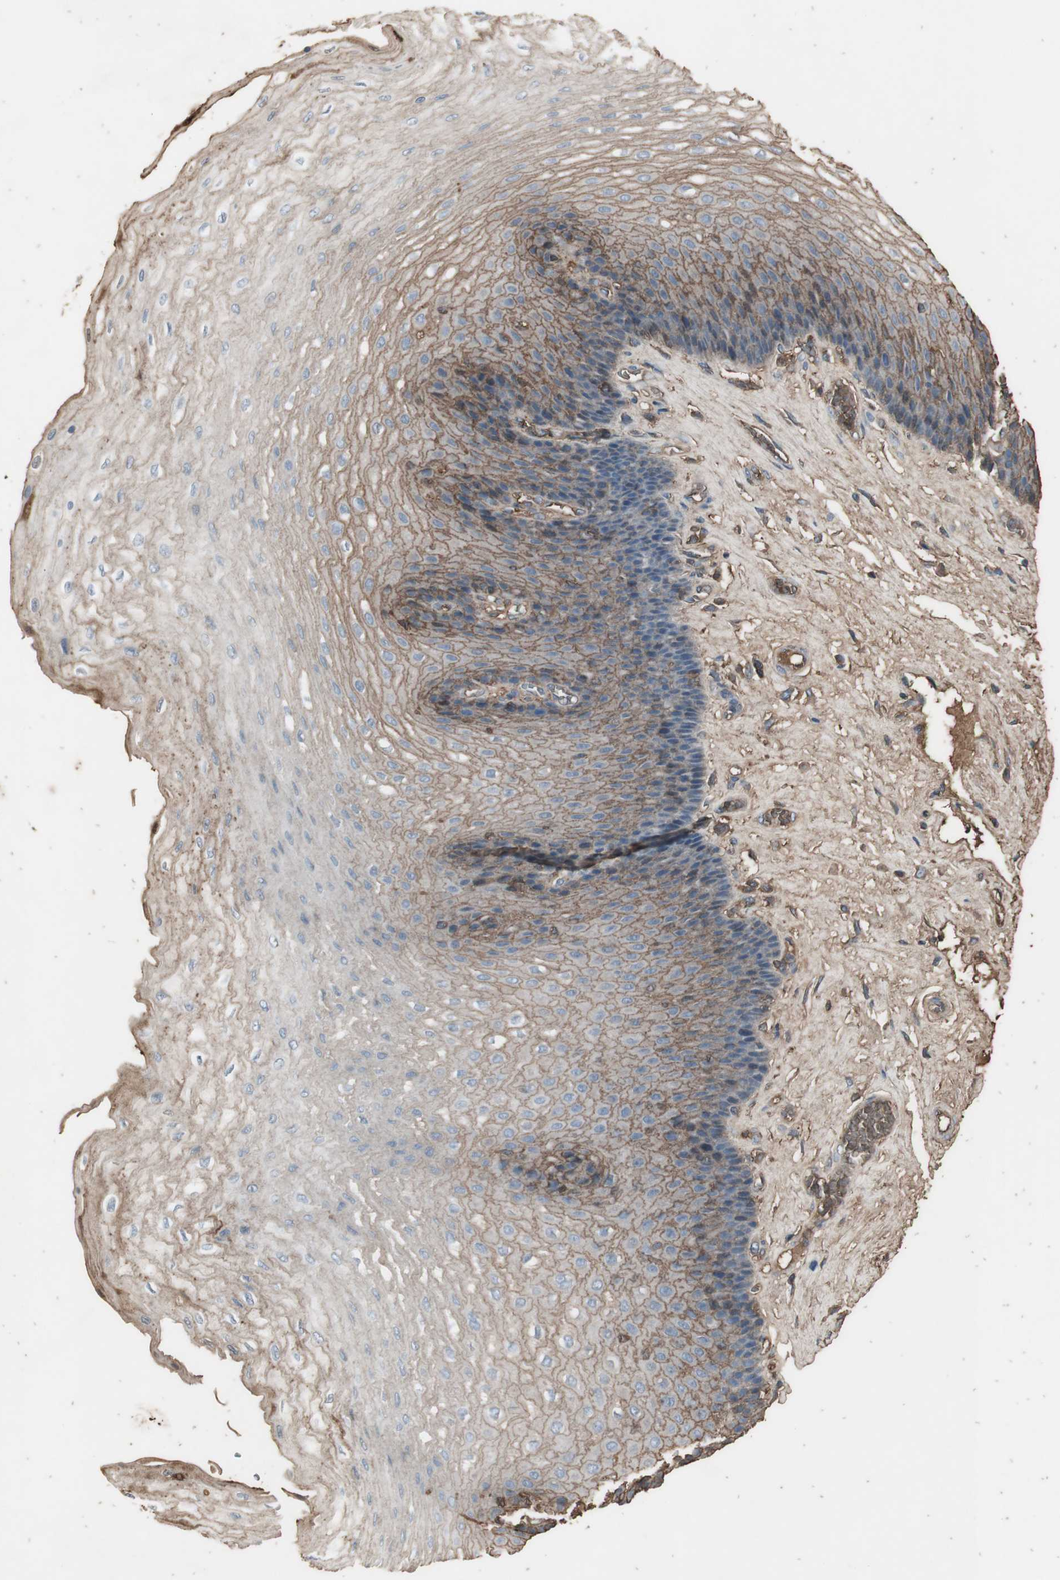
{"staining": {"intensity": "weak", "quantity": "25%-75%", "location": "cytoplasmic/membranous"}, "tissue": "esophagus", "cell_type": "Squamous epithelial cells", "image_type": "normal", "snomed": [{"axis": "morphology", "description": "Normal tissue, NOS"}, {"axis": "topography", "description": "Esophagus"}], "caption": "Protein staining by IHC exhibits weak cytoplasmic/membranous expression in approximately 25%-75% of squamous epithelial cells in normal esophagus.", "gene": "MMP14", "patient": {"sex": "female", "age": 72}}